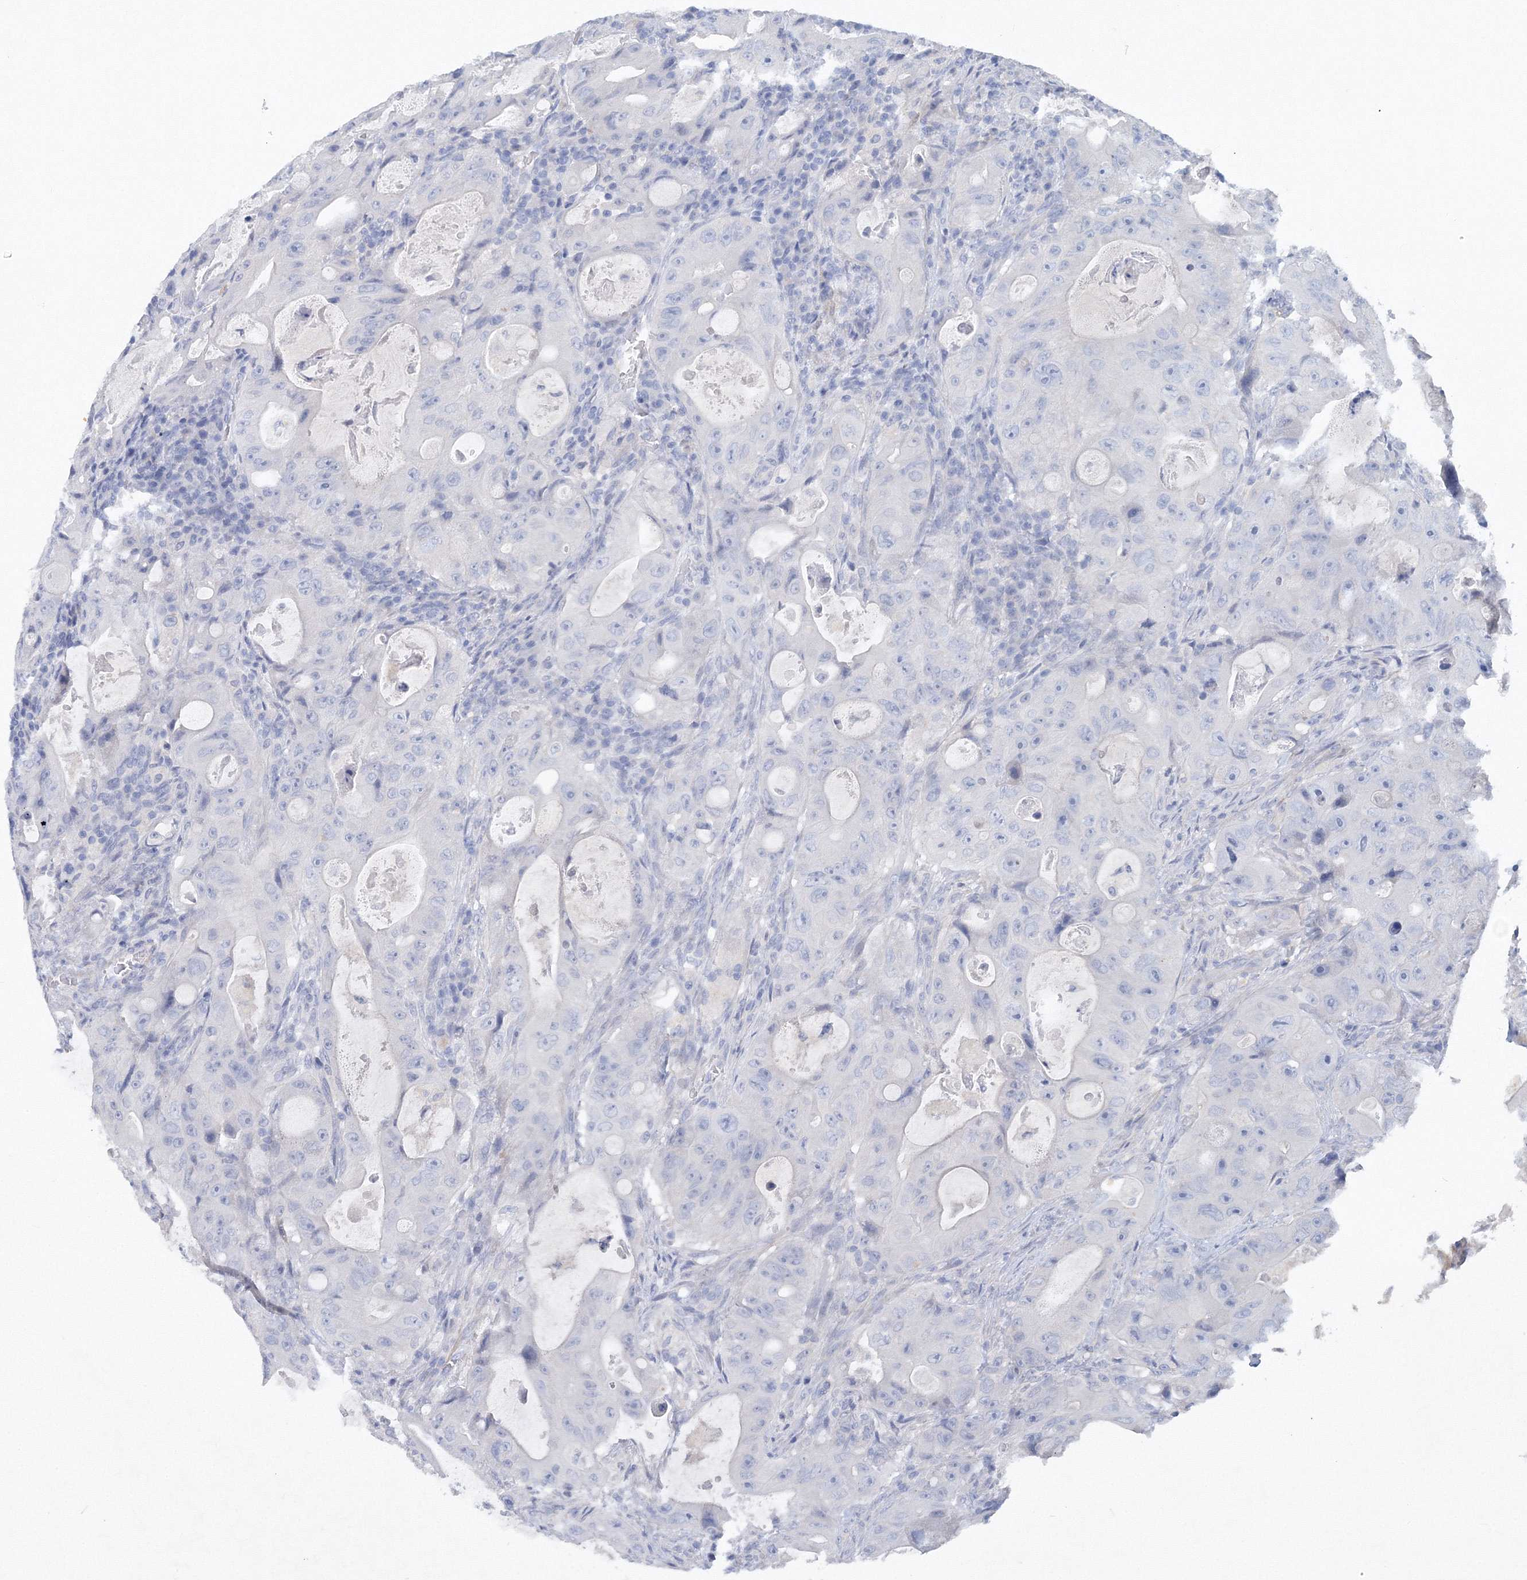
{"staining": {"intensity": "negative", "quantity": "none", "location": "none"}, "tissue": "colorectal cancer", "cell_type": "Tumor cells", "image_type": "cancer", "snomed": [{"axis": "morphology", "description": "Adenocarcinoma, NOS"}, {"axis": "topography", "description": "Colon"}], "caption": "Photomicrograph shows no protein staining in tumor cells of colorectal adenocarcinoma tissue.", "gene": "OSBPL6", "patient": {"sex": "female", "age": 46}}